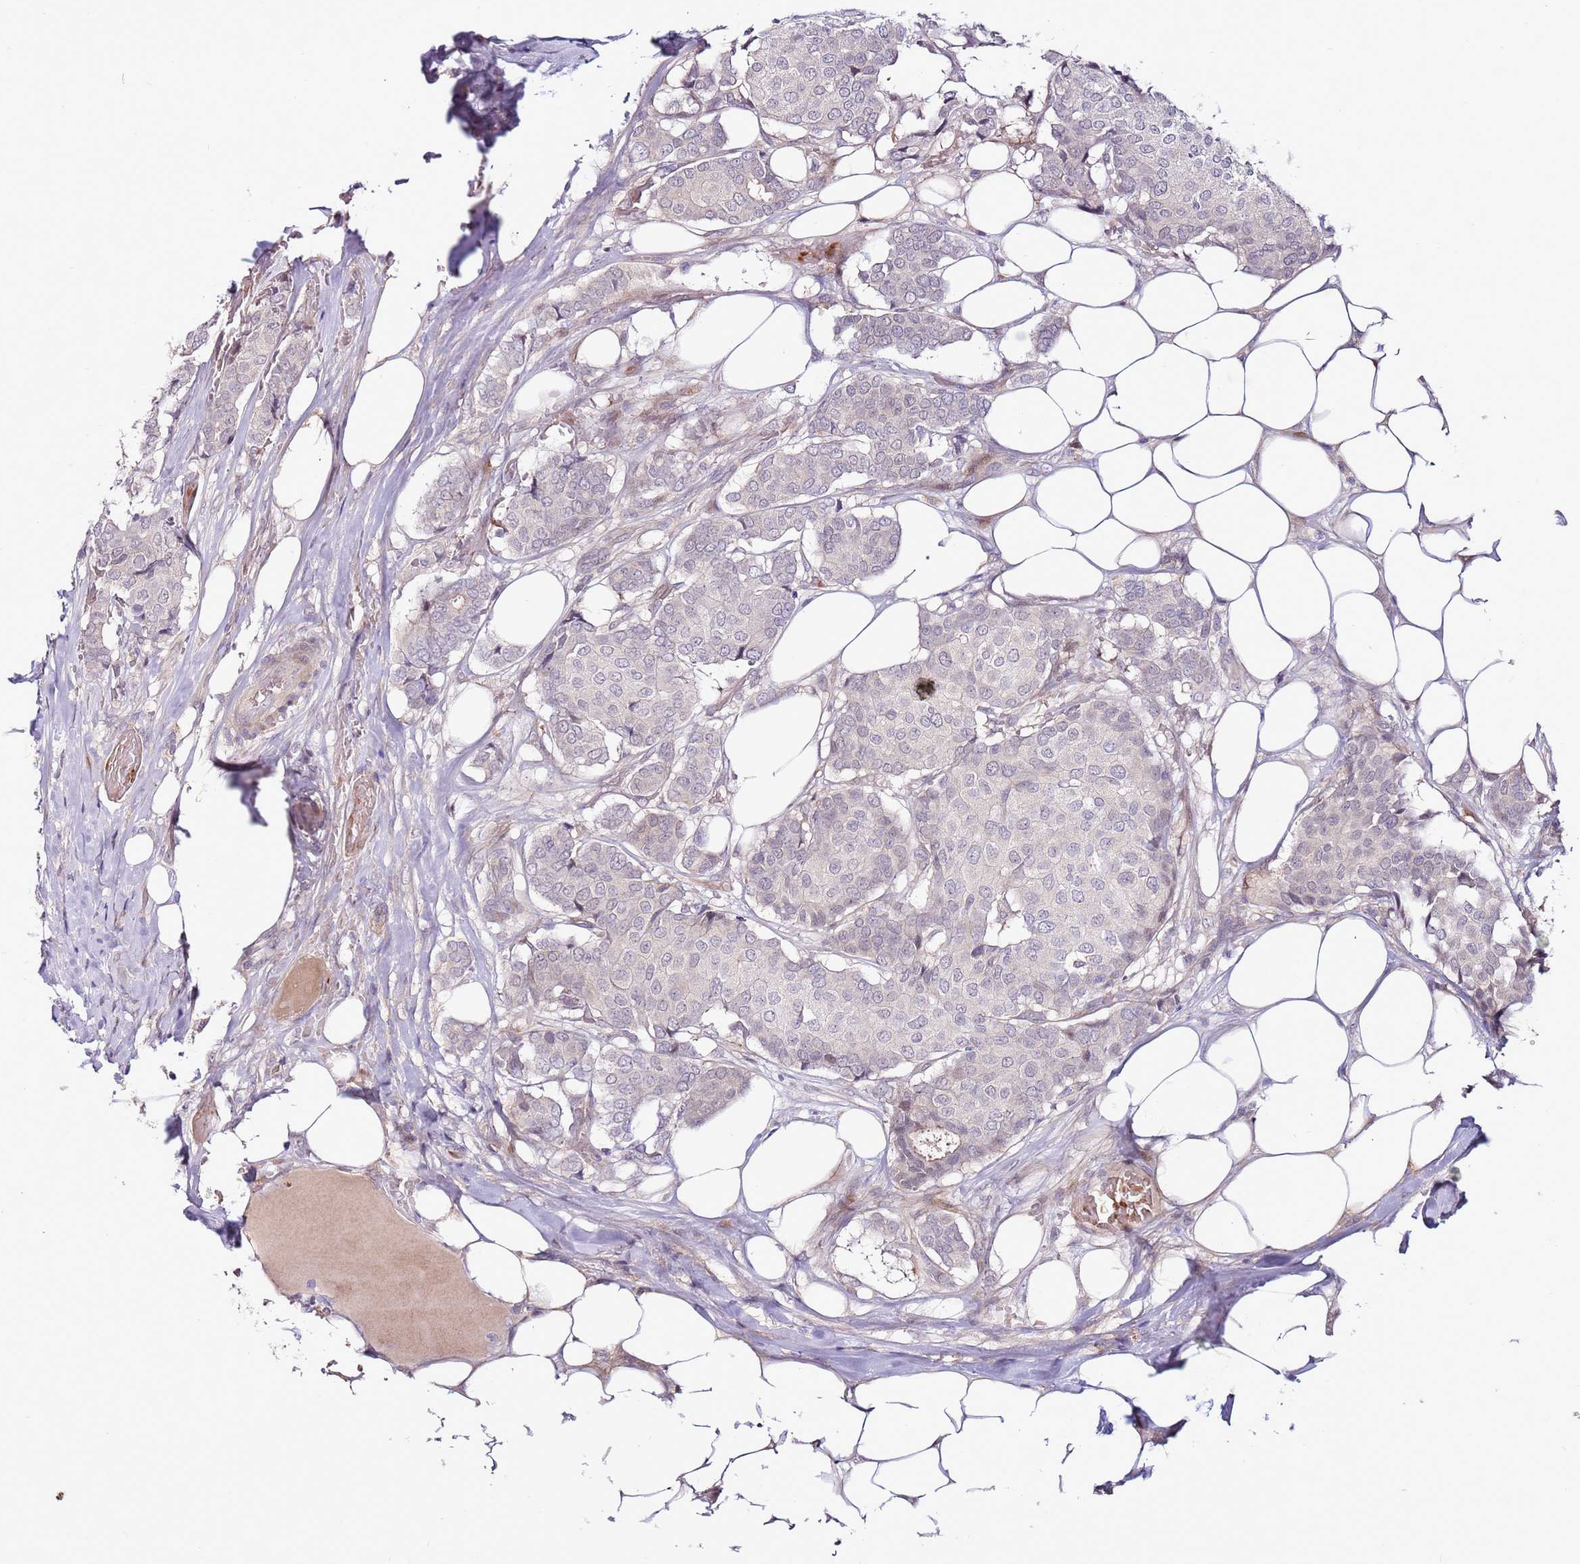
{"staining": {"intensity": "negative", "quantity": "none", "location": "none"}, "tissue": "breast cancer", "cell_type": "Tumor cells", "image_type": "cancer", "snomed": [{"axis": "morphology", "description": "Duct carcinoma"}, {"axis": "topography", "description": "Breast"}], "caption": "IHC image of breast cancer (invasive ductal carcinoma) stained for a protein (brown), which exhibits no staining in tumor cells.", "gene": "MTG2", "patient": {"sex": "female", "age": 75}}